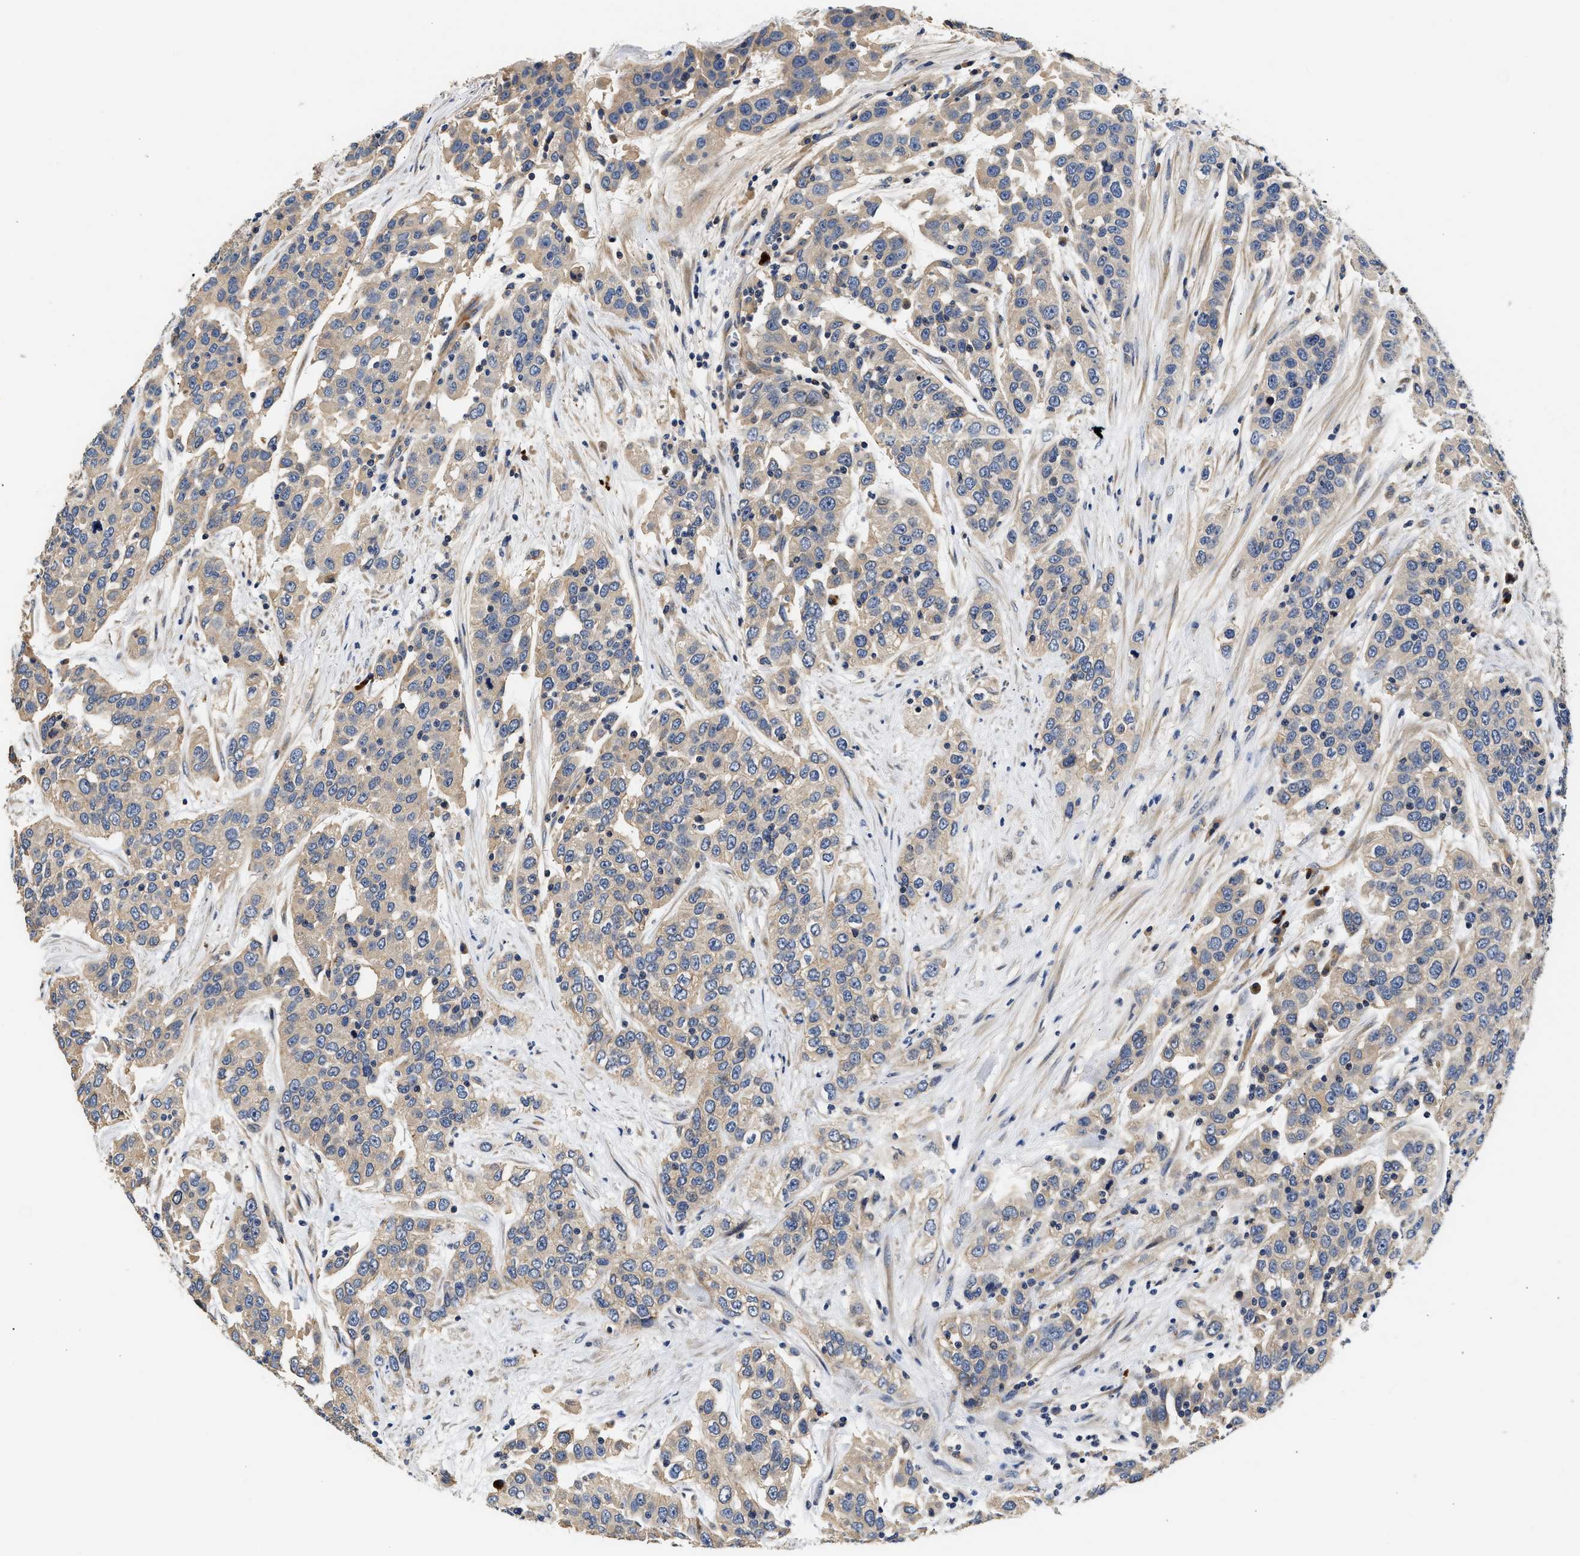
{"staining": {"intensity": "weak", "quantity": ">75%", "location": "cytoplasmic/membranous"}, "tissue": "urothelial cancer", "cell_type": "Tumor cells", "image_type": "cancer", "snomed": [{"axis": "morphology", "description": "Urothelial carcinoma, High grade"}, {"axis": "topography", "description": "Urinary bladder"}], "caption": "DAB (3,3'-diaminobenzidine) immunohistochemical staining of human high-grade urothelial carcinoma displays weak cytoplasmic/membranous protein staining in approximately >75% of tumor cells.", "gene": "TEX2", "patient": {"sex": "female", "age": 80}}